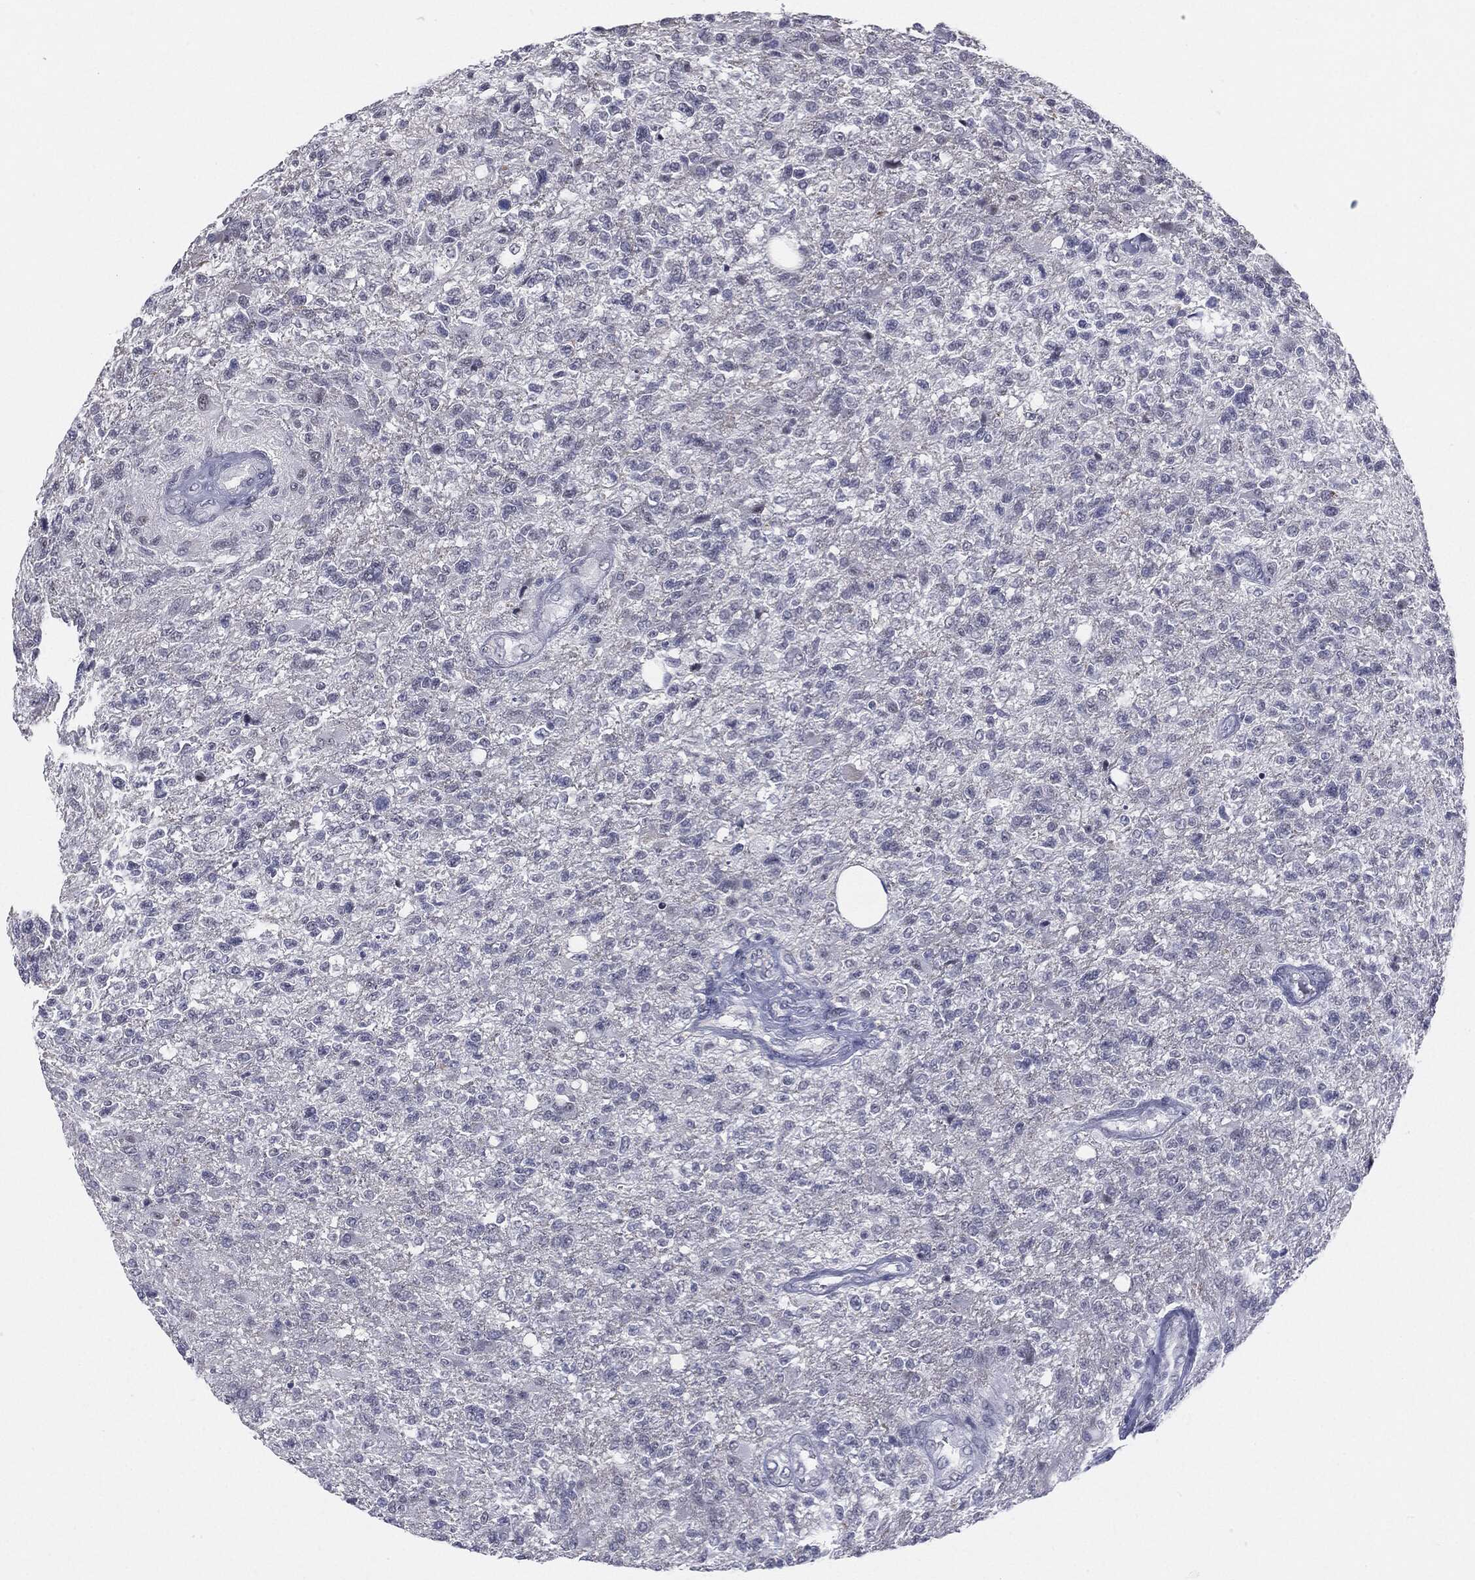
{"staining": {"intensity": "negative", "quantity": "none", "location": "none"}, "tissue": "glioma", "cell_type": "Tumor cells", "image_type": "cancer", "snomed": [{"axis": "morphology", "description": "Glioma, malignant, High grade"}, {"axis": "topography", "description": "Brain"}], "caption": "Immunohistochemistry (IHC) image of human glioma stained for a protein (brown), which reveals no positivity in tumor cells.", "gene": "SLC5A5", "patient": {"sex": "male", "age": 56}}